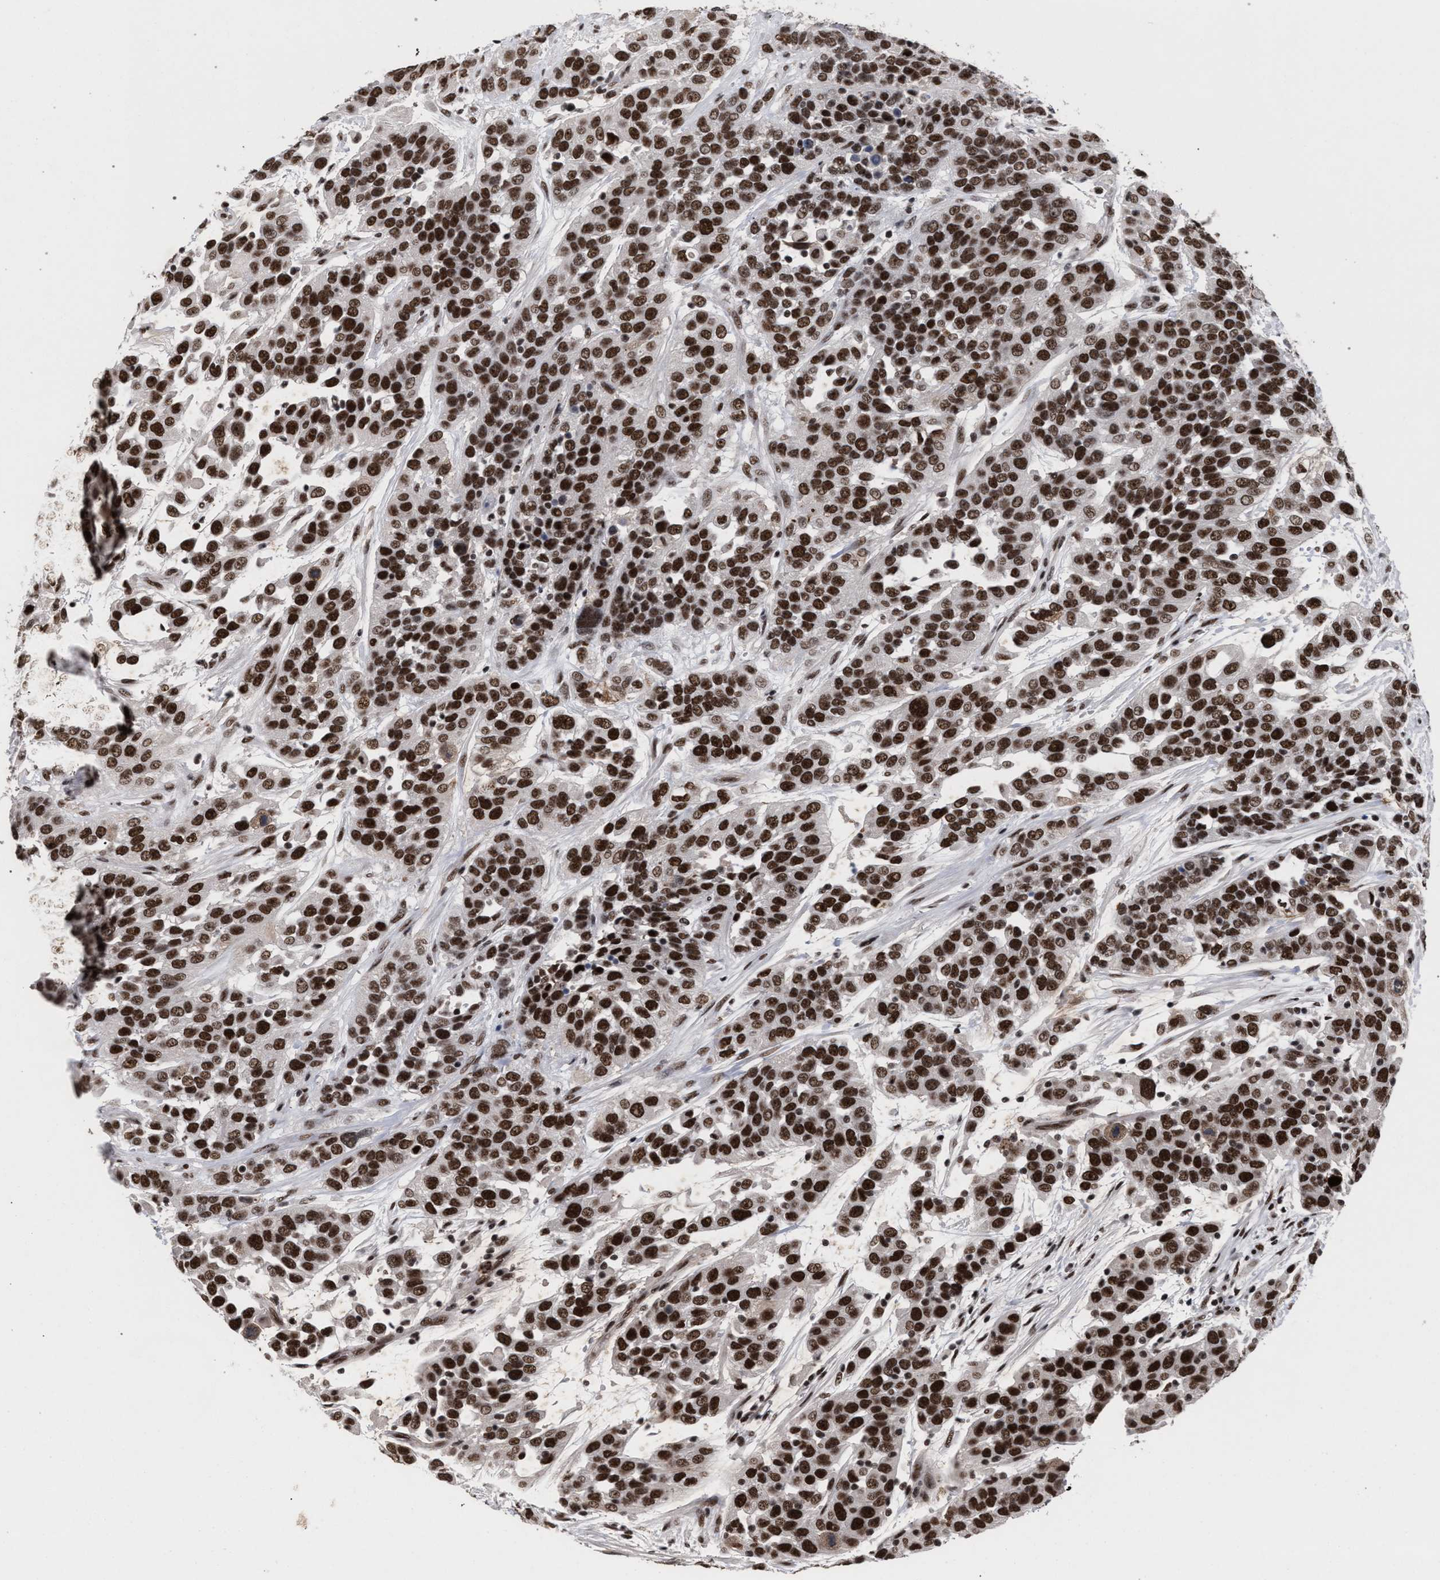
{"staining": {"intensity": "strong", "quantity": ">75%", "location": "nuclear"}, "tissue": "urothelial cancer", "cell_type": "Tumor cells", "image_type": "cancer", "snomed": [{"axis": "morphology", "description": "Urothelial carcinoma, High grade"}, {"axis": "topography", "description": "Urinary bladder"}], "caption": "IHC (DAB (3,3'-diaminobenzidine)) staining of urothelial cancer shows strong nuclear protein staining in approximately >75% of tumor cells. (DAB IHC, brown staining for protein, blue staining for nuclei).", "gene": "SCAF4", "patient": {"sex": "female", "age": 80}}